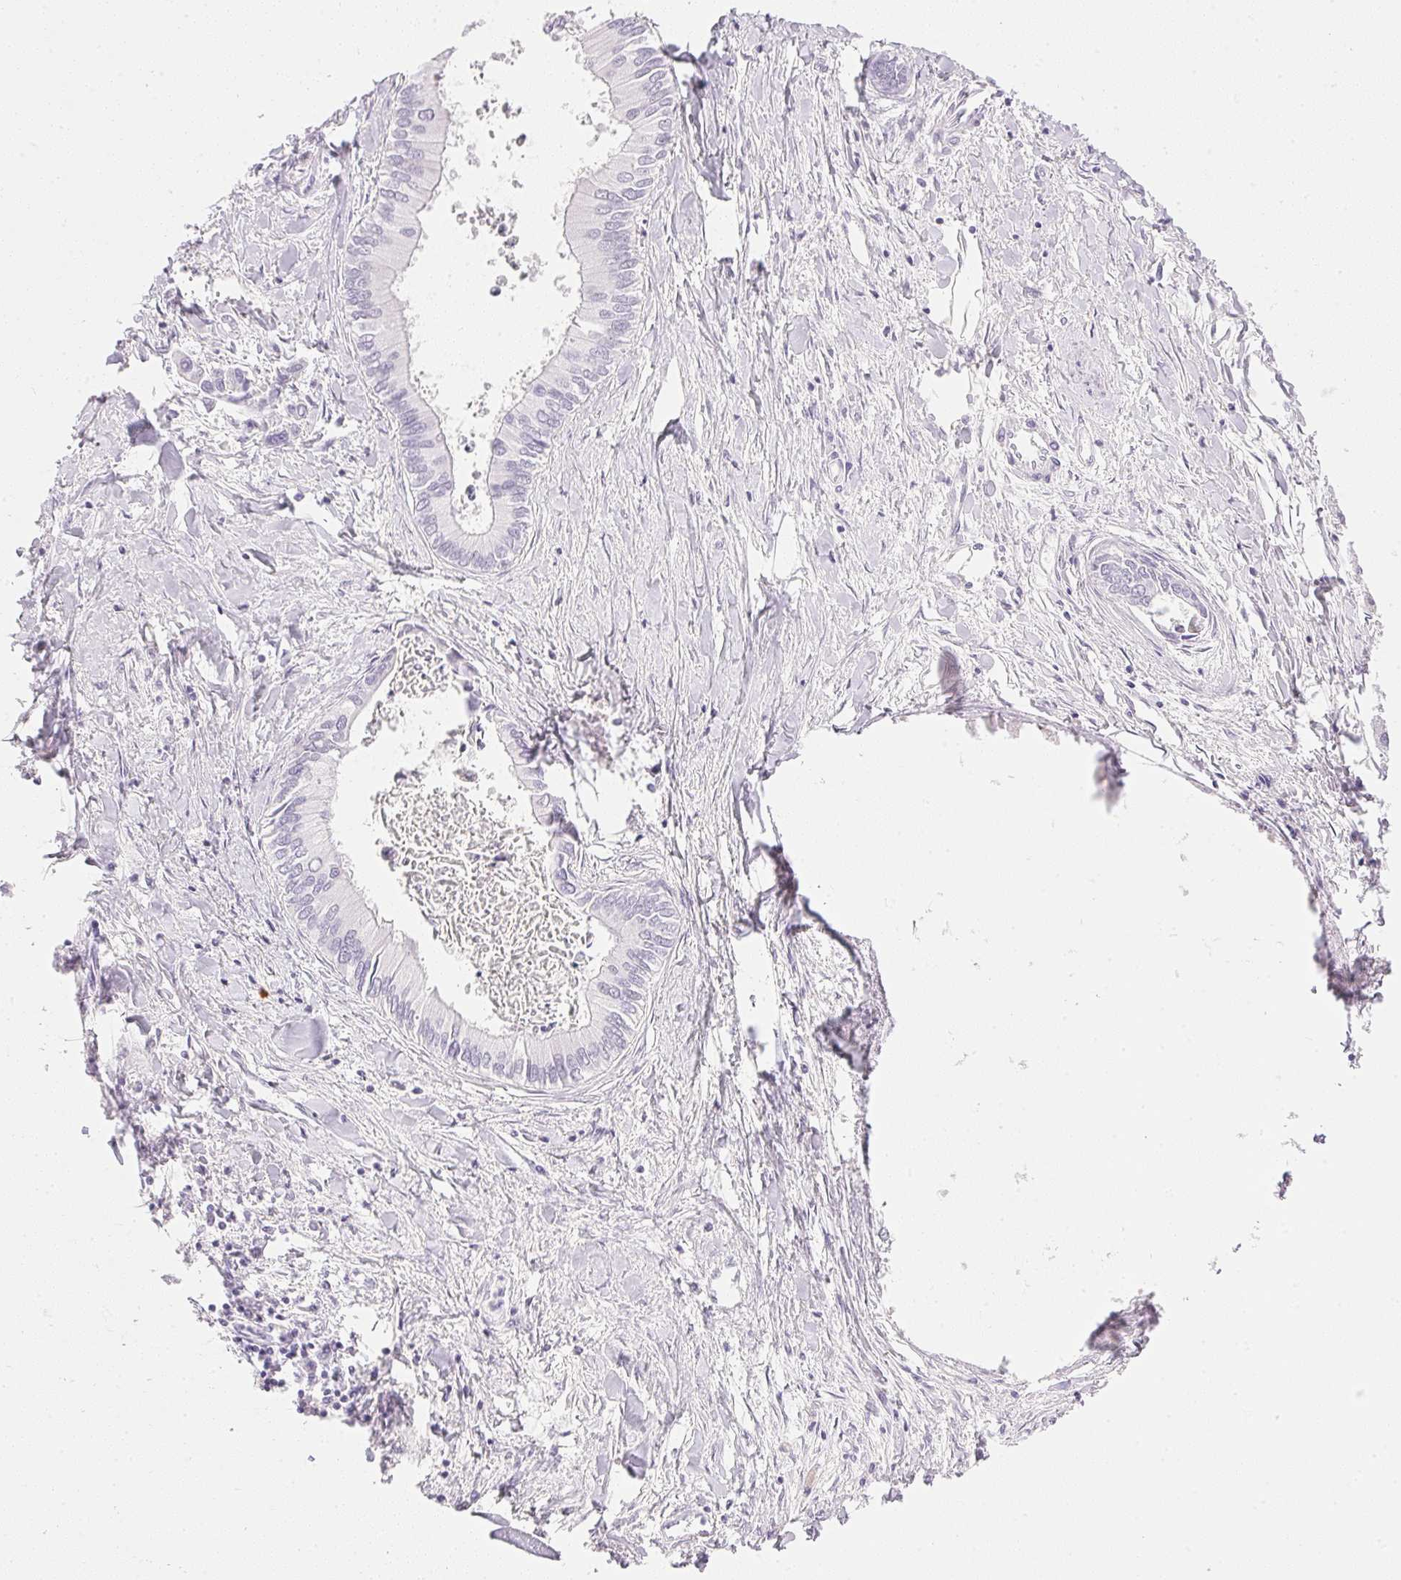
{"staining": {"intensity": "negative", "quantity": "none", "location": "none"}, "tissue": "liver cancer", "cell_type": "Tumor cells", "image_type": "cancer", "snomed": [{"axis": "morphology", "description": "Cholangiocarcinoma"}, {"axis": "topography", "description": "Liver"}], "caption": "A high-resolution image shows immunohistochemistry staining of liver cholangiocarcinoma, which reveals no significant expression in tumor cells.", "gene": "CPB1", "patient": {"sex": "male", "age": 66}}